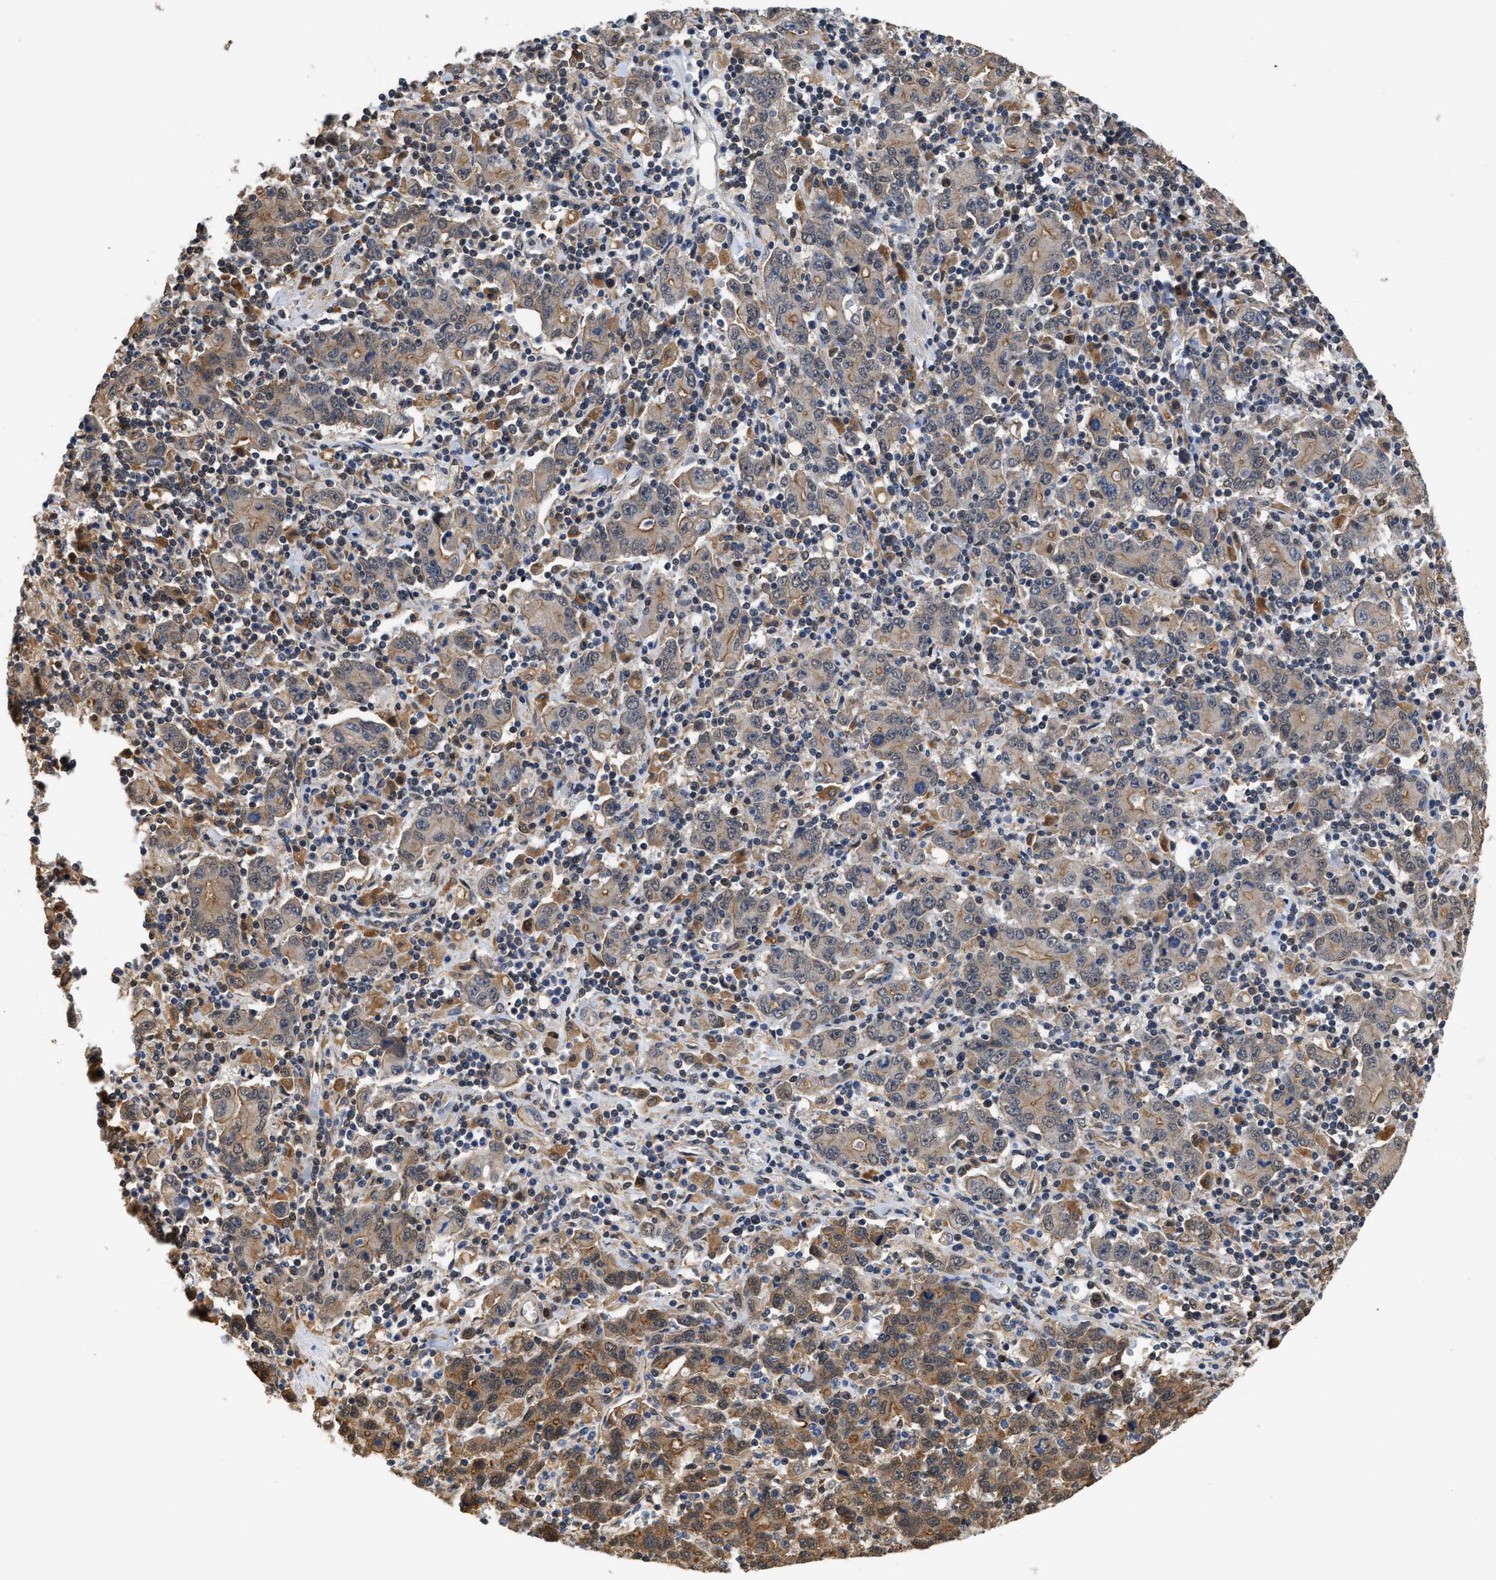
{"staining": {"intensity": "moderate", "quantity": "25%-75%", "location": "cytoplasmic/membranous"}, "tissue": "stomach cancer", "cell_type": "Tumor cells", "image_type": "cancer", "snomed": [{"axis": "morphology", "description": "Adenocarcinoma, NOS"}, {"axis": "topography", "description": "Stomach, upper"}], "caption": "Stomach cancer (adenocarcinoma) tissue reveals moderate cytoplasmic/membranous positivity in about 25%-75% of tumor cells, visualized by immunohistochemistry.", "gene": "SCAI", "patient": {"sex": "male", "age": 69}}